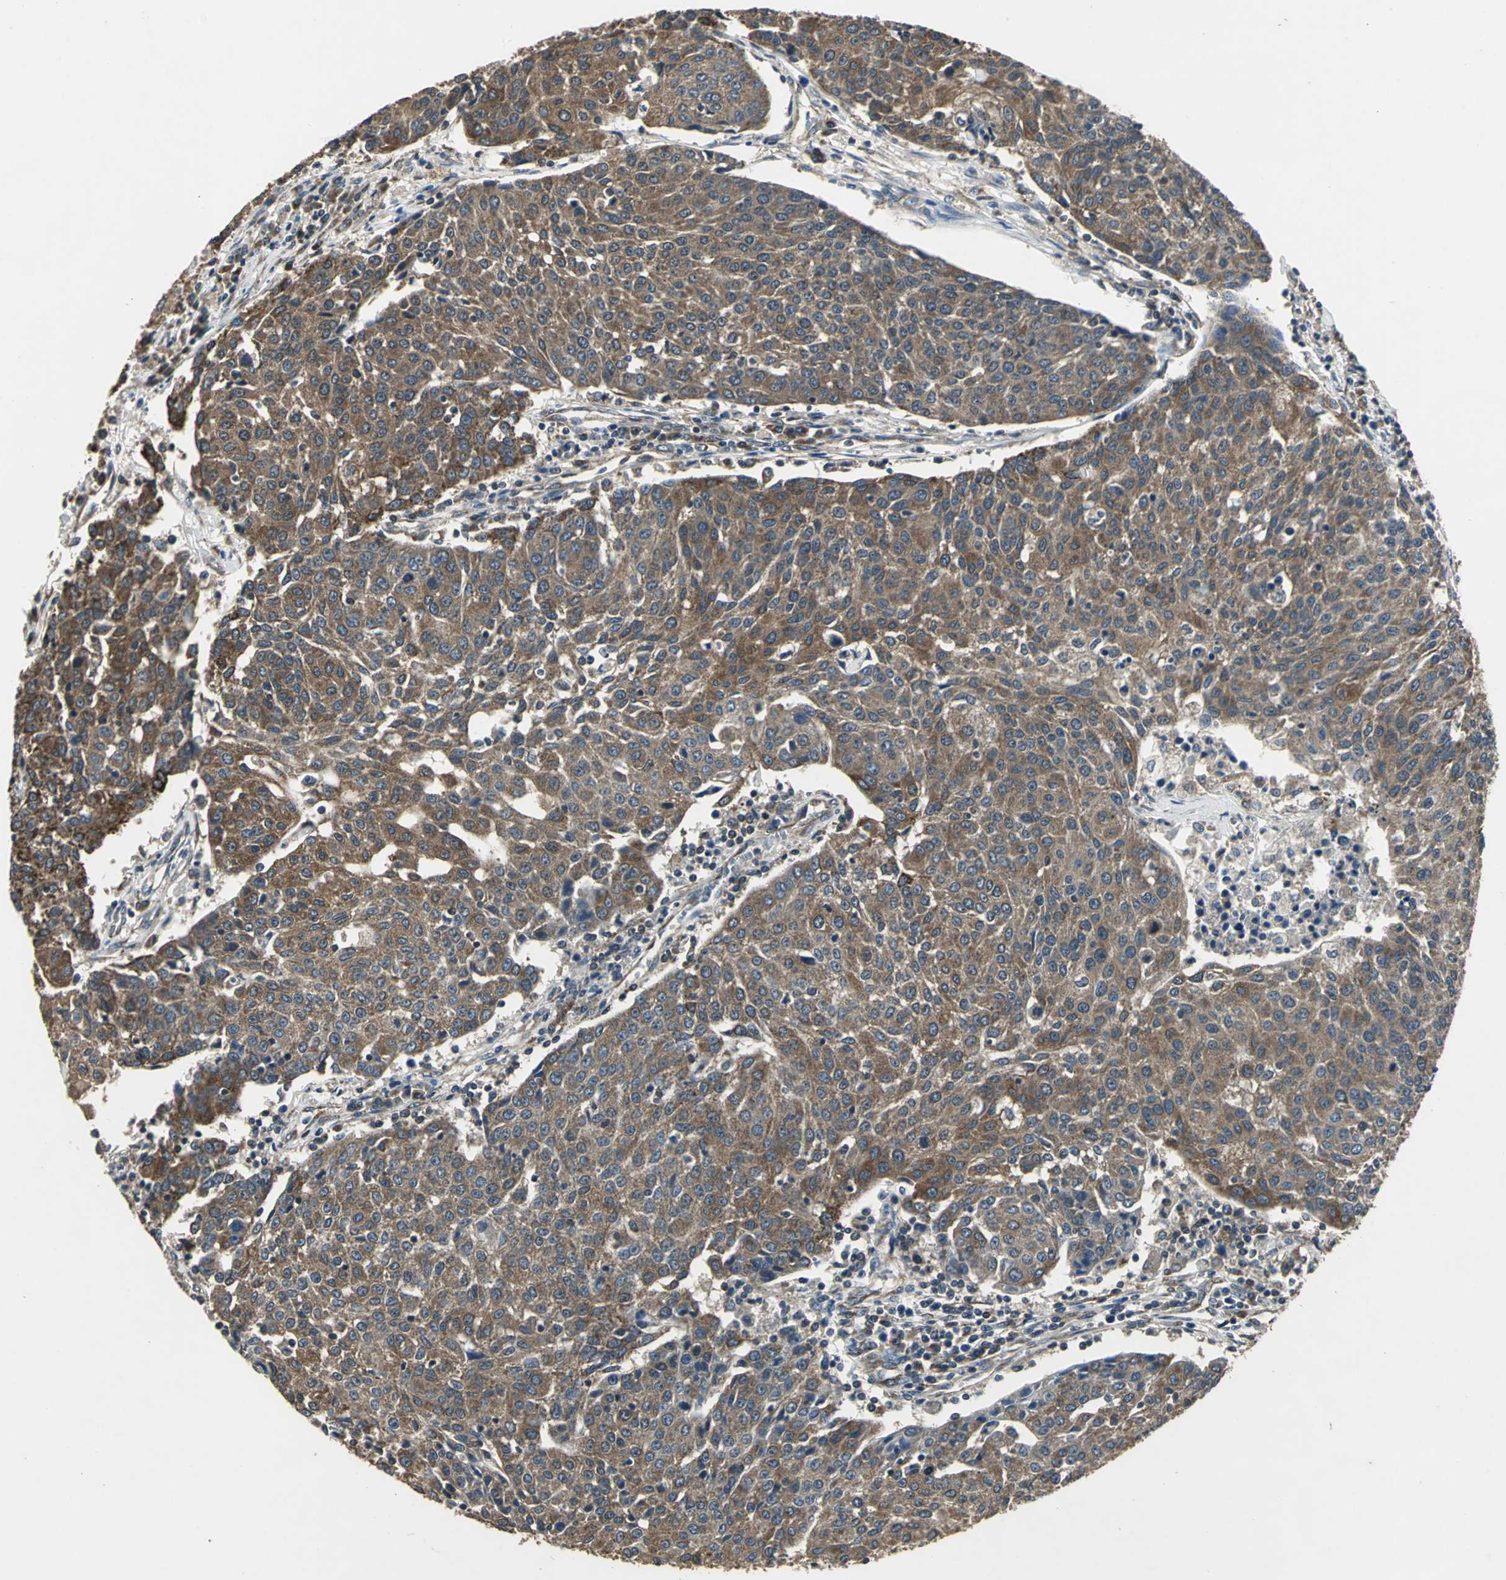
{"staining": {"intensity": "moderate", "quantity": ">75%", "location": "cytoplasmic/membranous"}, "tissue": "urothelial cancer", "cell_type": "Tumor cells", "image_type": "cancer", "snomed": [{"axis": "morphology", "description": "Urothelial carcinoma, High grade"}, {"axis": "topography", "description": "Urinary bladder"}], "caption": "This photomicrograph shows urothelial carcinoma (high-grade) stained with immunohistochemistry (IHC) to label a protein in brown. The cytoplasmic/membranous of tumor cells show moderate positivity for the protein. Nuclei are counter-stained blue.", "gene": "IRF3", "patient": {"sex": "female", "age": 85}}